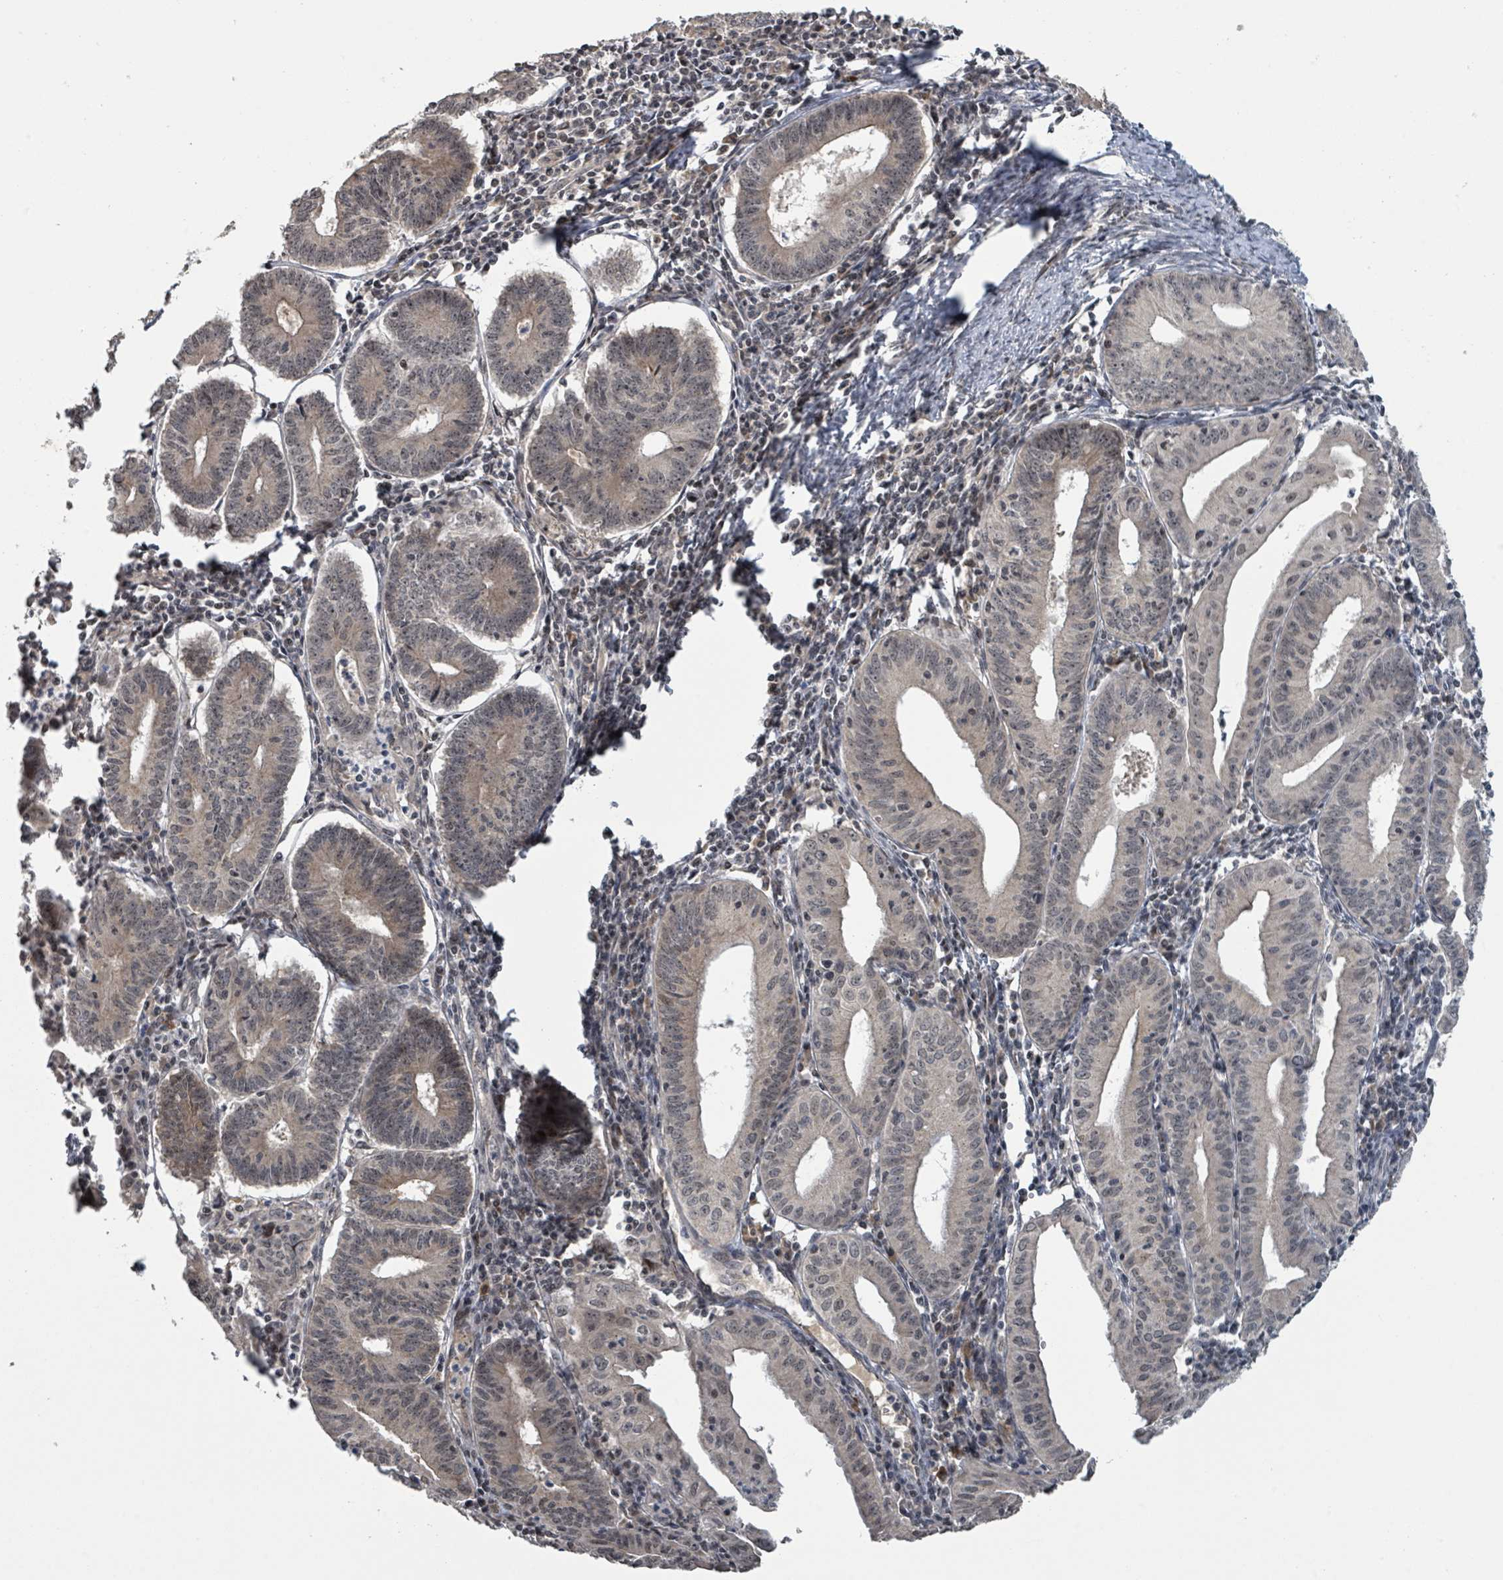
{"staining": {"intensity": "weak", "quantity": "25%-75%", "location": "cytoplasmic/membranous,nuclear"}, "tissue": "endometrial cancer", "cell_type": "Tumor cells", "image_type": "cancer", "snomed": [{"axis": "morphology", "description": "Adenocarcinoma, NOS"}, {"axis": "topography", "description": "Endometrium"}], "caption": "Adenocarcinoma (endometrial) tissue shows weak cytoplasmic/membranous and nuclear positivity in about 25%-75% of tumor cells, visualized by immunohistochemistry.", "gene": "ZBTB14", "patient": {"sex": "female", "age": 60}}